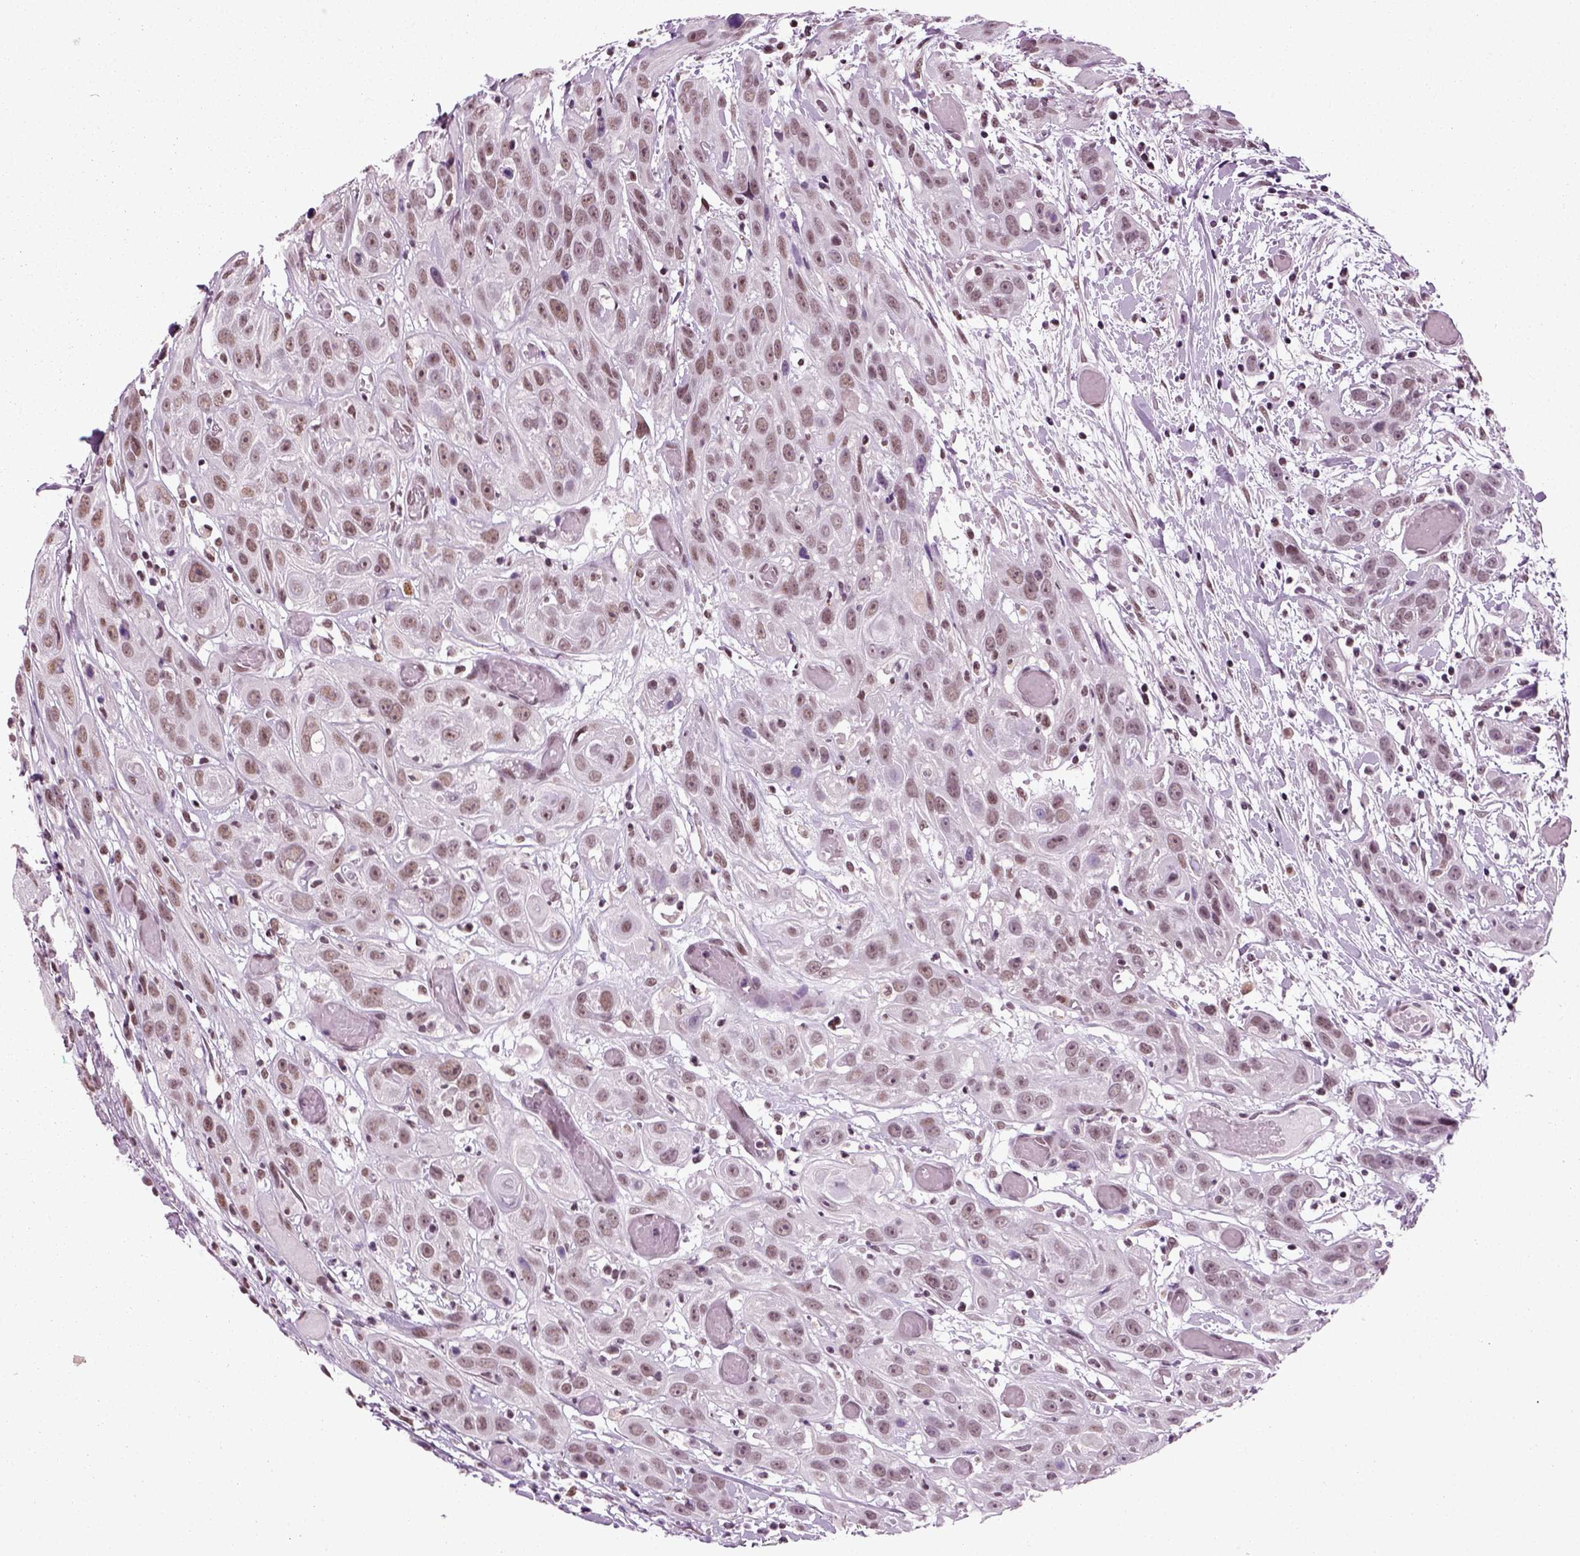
{"staining": {"intensity": "weak", "quantity": "25%-75%", "location": "nuclear"}, "tissue": "head and neck cancer", "cell_type": "Tumor cells", "image_type": "cancer", "snomed": [{"axis": "morphology", "description": "Normal tissue, NOS"}, {"axis": "morphology", "description": "Squamous cell carcinoma, NOS"}, {"axis": "topography", "description": "Oral tissue"}, {"axis": "topography", "description": "Salivary gland"}, {"axis": "topography", "description": "Head-Neck"}], "caption": "An immunohistochemistry (IHC) photomicrograph of tumor tissue is shown. Protein staining in brown shows weak nuclear positivity in head and neck cancer within tumor cells.", "gene": "RCOR3", "patient": {"sex": "female", "age": 62}}